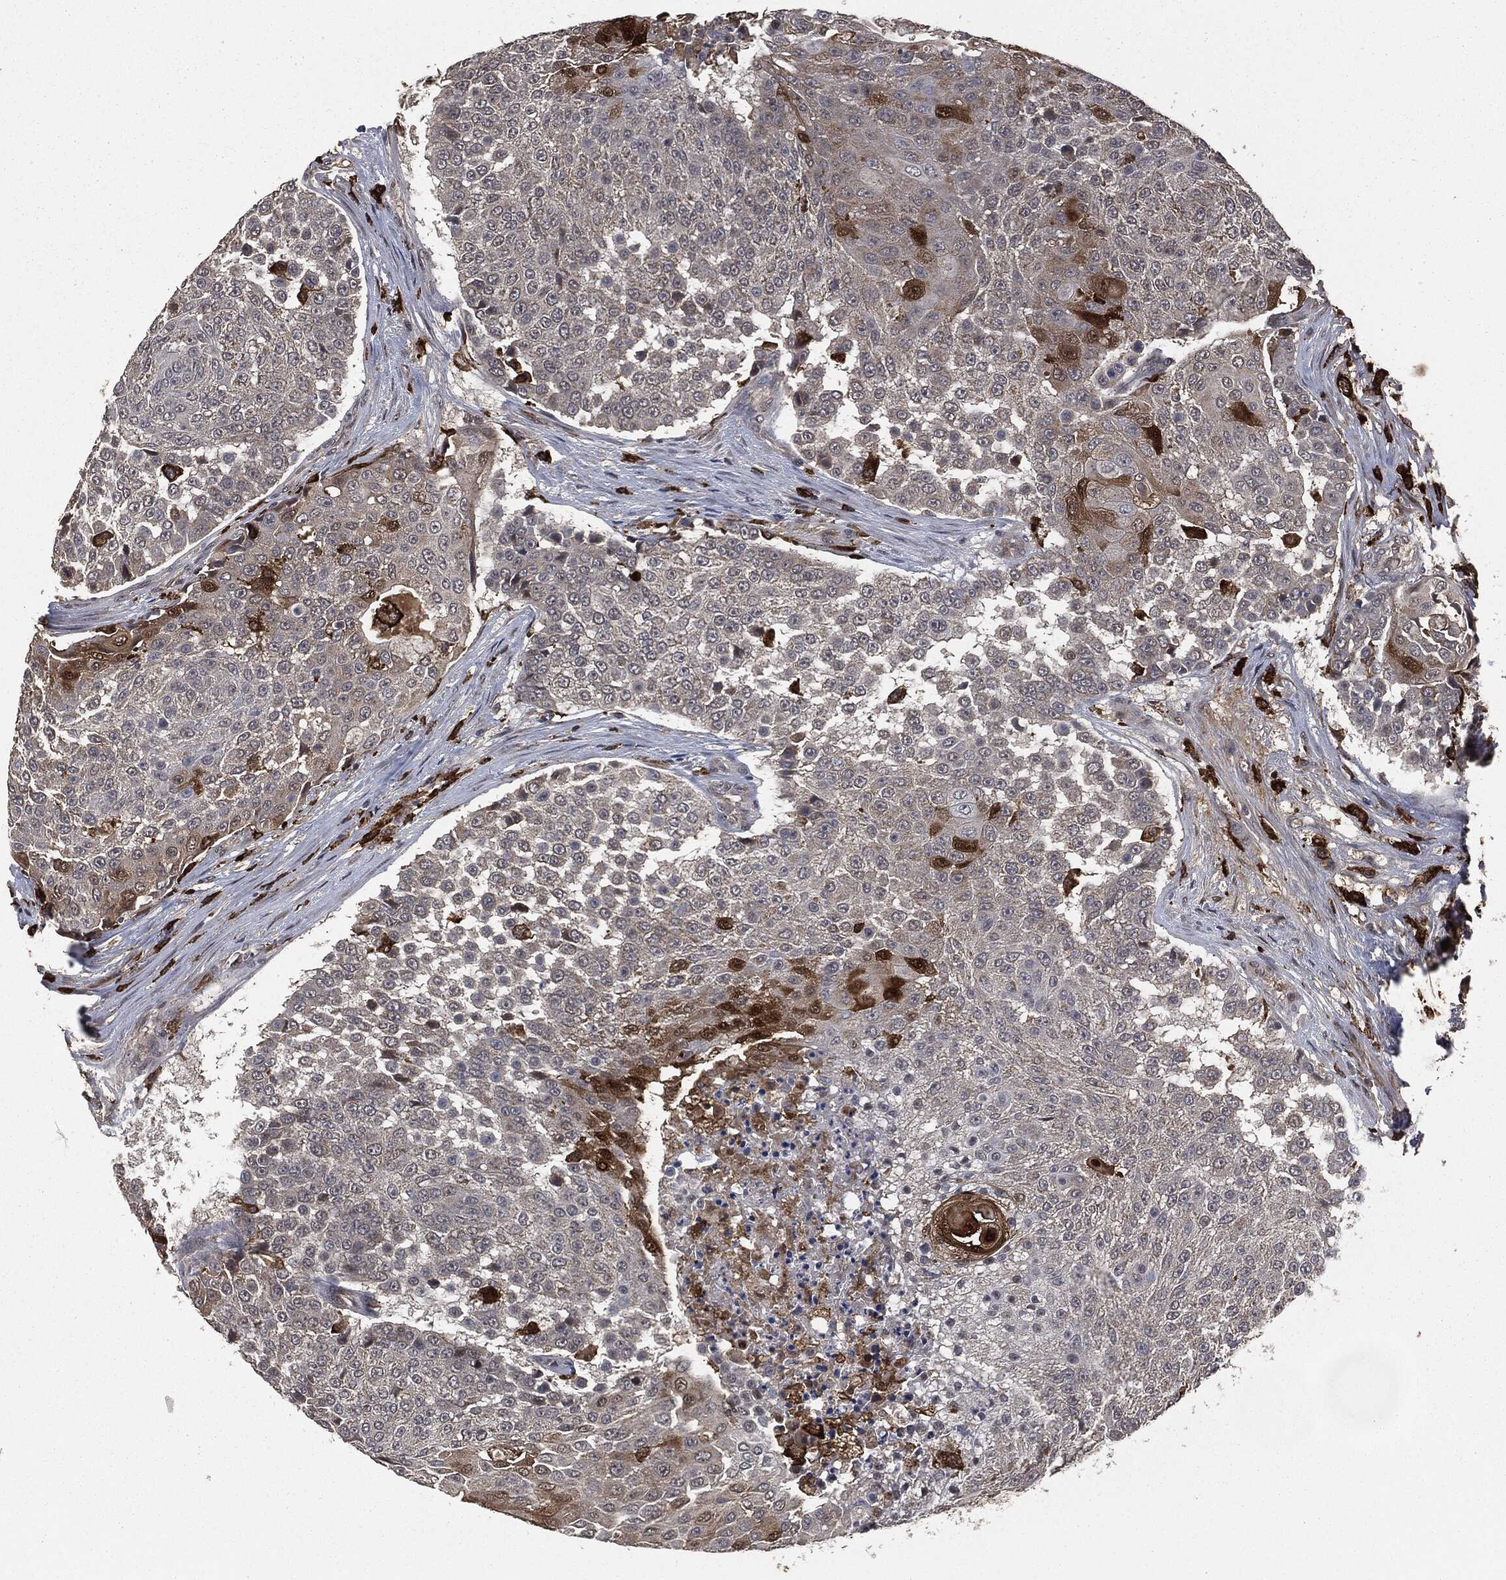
{"staining": {"intensity": "negative", "quantity": "none", "location": "none"}, "tissue": "urothelial cancer", "cell_type": "Tumor cells", "image_type": "cancer", "snomed": [{"axis": "morphology", "description": "Urothelial carcinoma, High grade"}, {"axis": "topography", "description": "Urinary bladder"}], "caption": "A high-resolution photomicrograph shows immunohistochemistry (IHC) staining of urothelial cancer, which reveals no significant staining in tumor cells.", "gene": "CRABP2", "patient": {"sex": "female", "age": 63}}